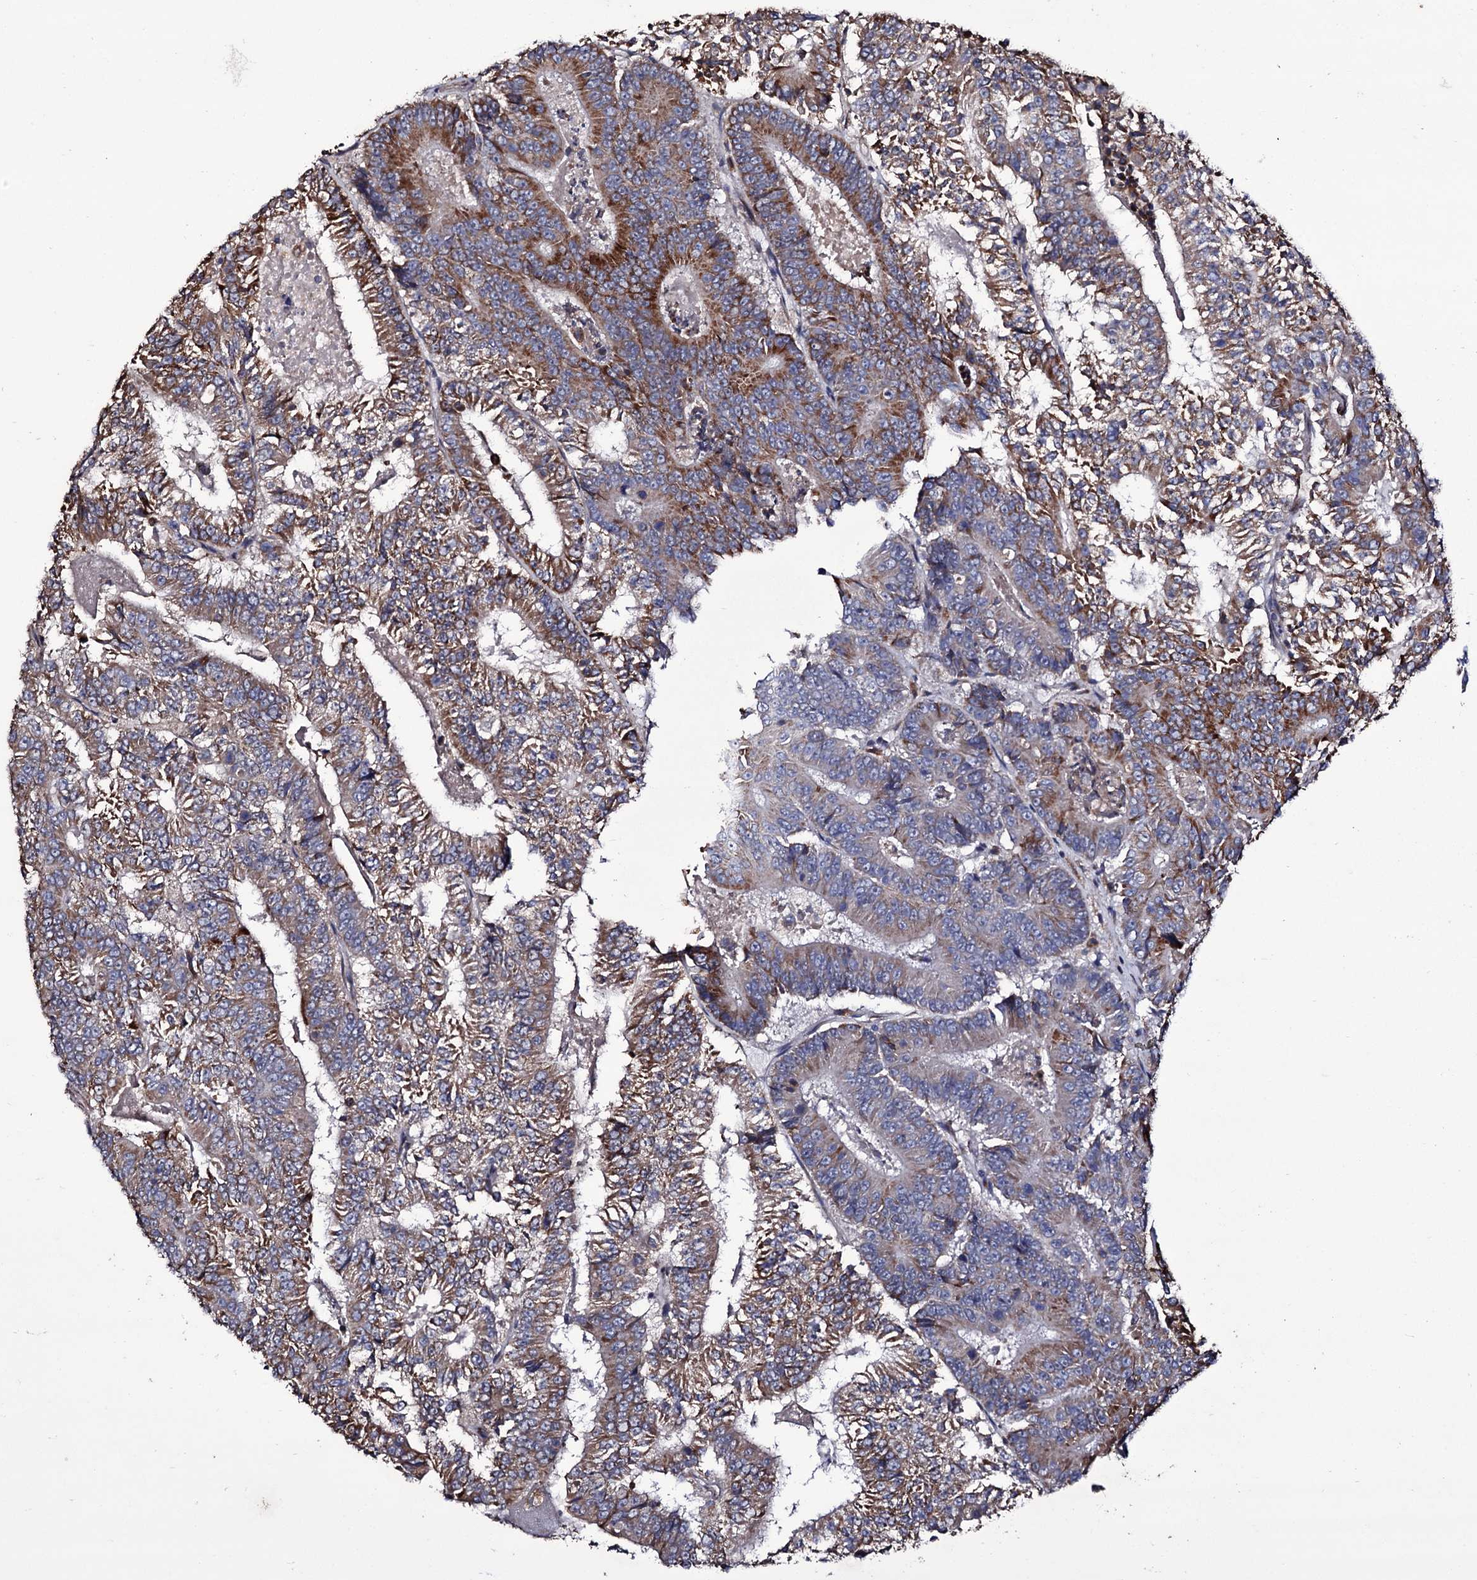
{"staining": {"intensity": "moderate", "quantity": ">75%", "location": "cytoplasmic/membranous"}, "tissue": "colorectal cancer", "cell_type": "Tumor cells", "image_type": "cancer", "snomed": [{"axis": "morphology", "description": "Adenocarcinoma, NOS"}, {"axis": "topography", "description": "Colon"}], "caption": "The micrograph exhibits immunohistochemical staining of adenocarcinoma (colorectal). There is moderate cytoplasmic/membranous staining is seen in approximately >75% of tumor cells.", "gene": "TUBGCP5", "patient": {"sex": "male", "age": 83}}